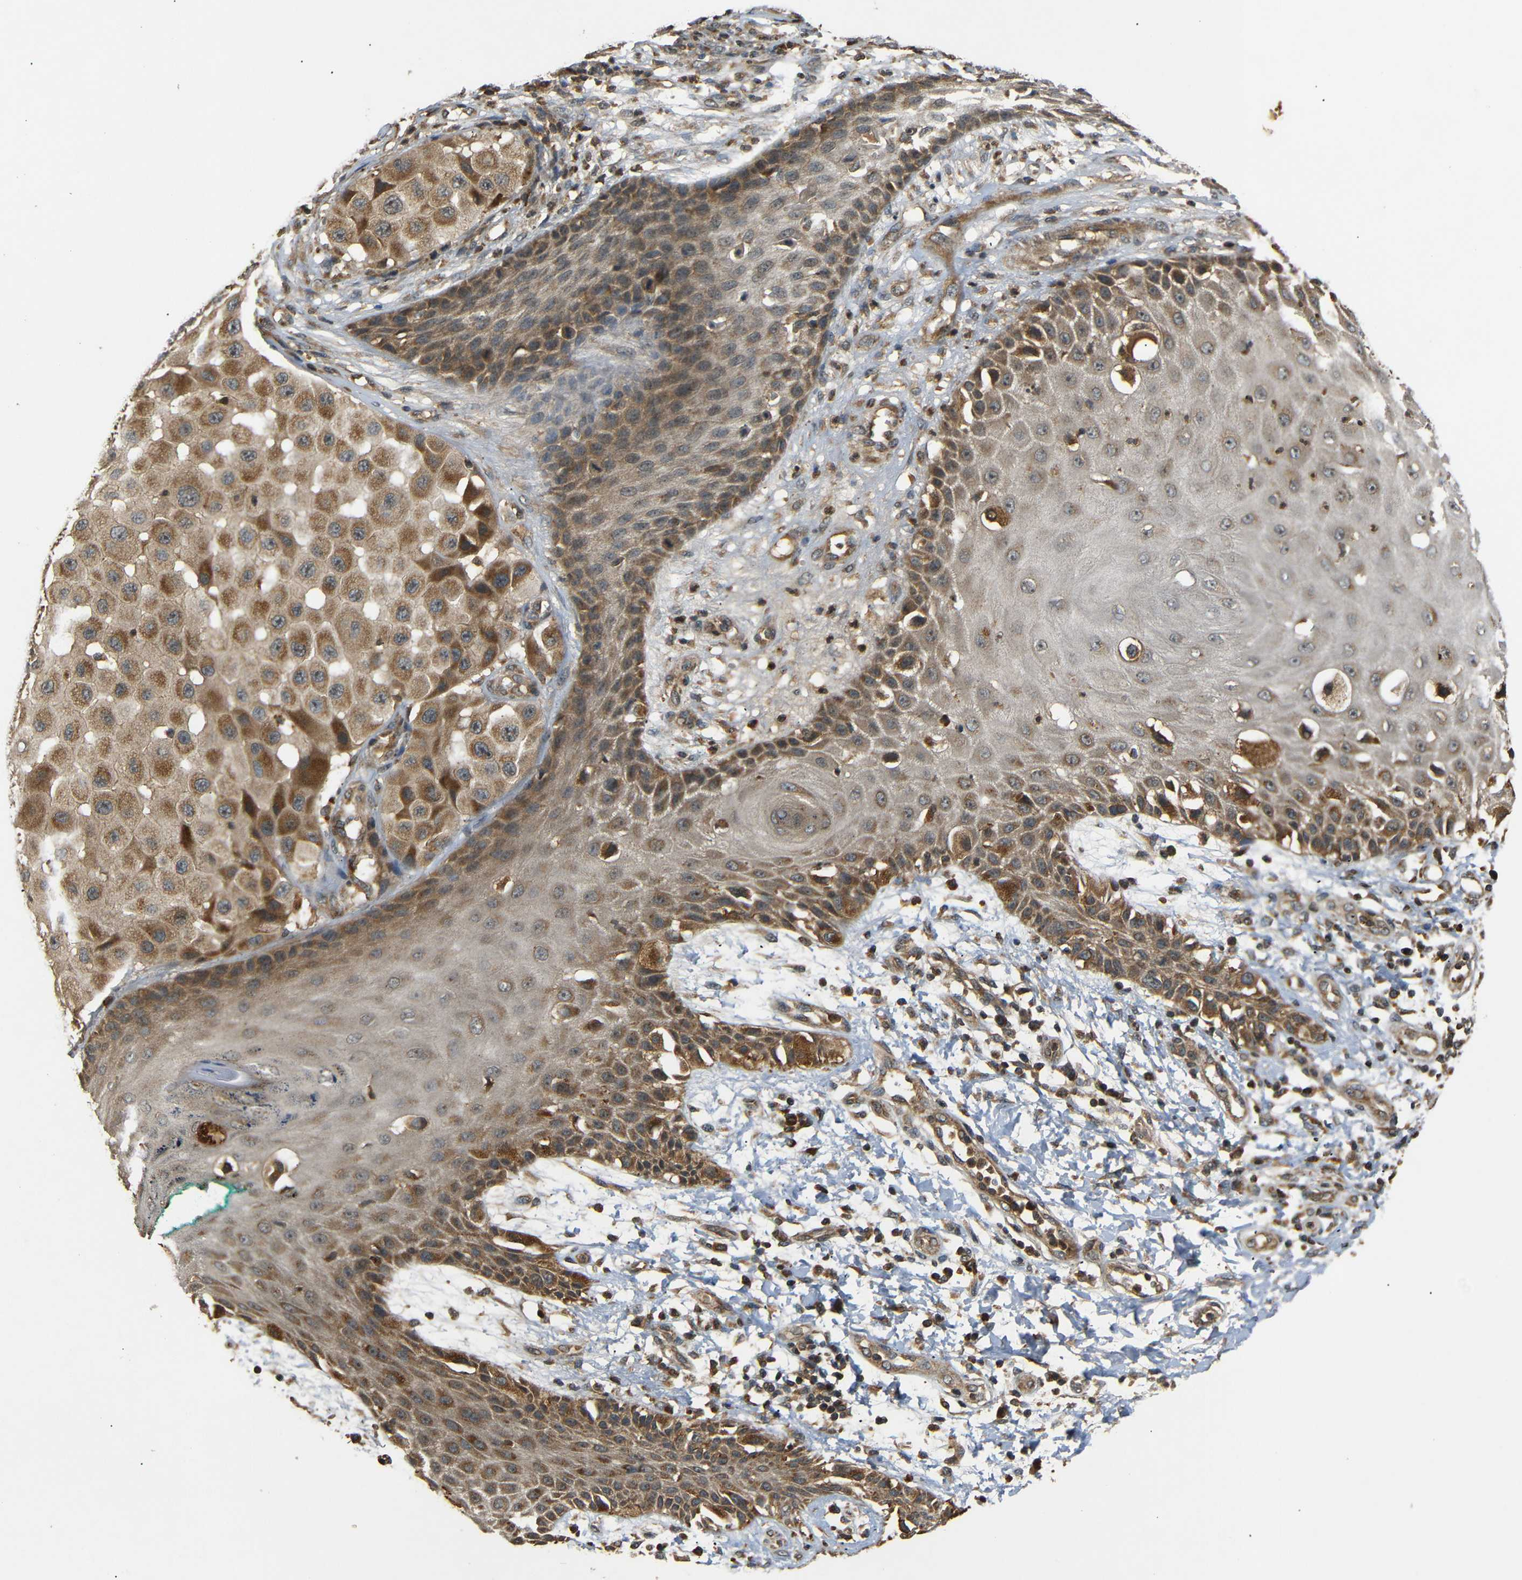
{"staining": {"intensity": "moderate", "quantity": ">75%", "location": "cytoplasmic/membranous"}, "tissue": "melanoma", "cell_type": "Tumor cells", "image_type": "cancer", "snomed": [{"axis": "morphology", "description": "Malignant melanoma, NOS"}, {"axis": "topography", "description": "Skin"}], "caption": "Immunohistochemical staining of human melanoma demonstrates moderate cytoplasmic/membranous protein positivity in approximately >75% of tumor cells.", "gene": "TANK", "patient": {"sex": "female", "age": 81}}